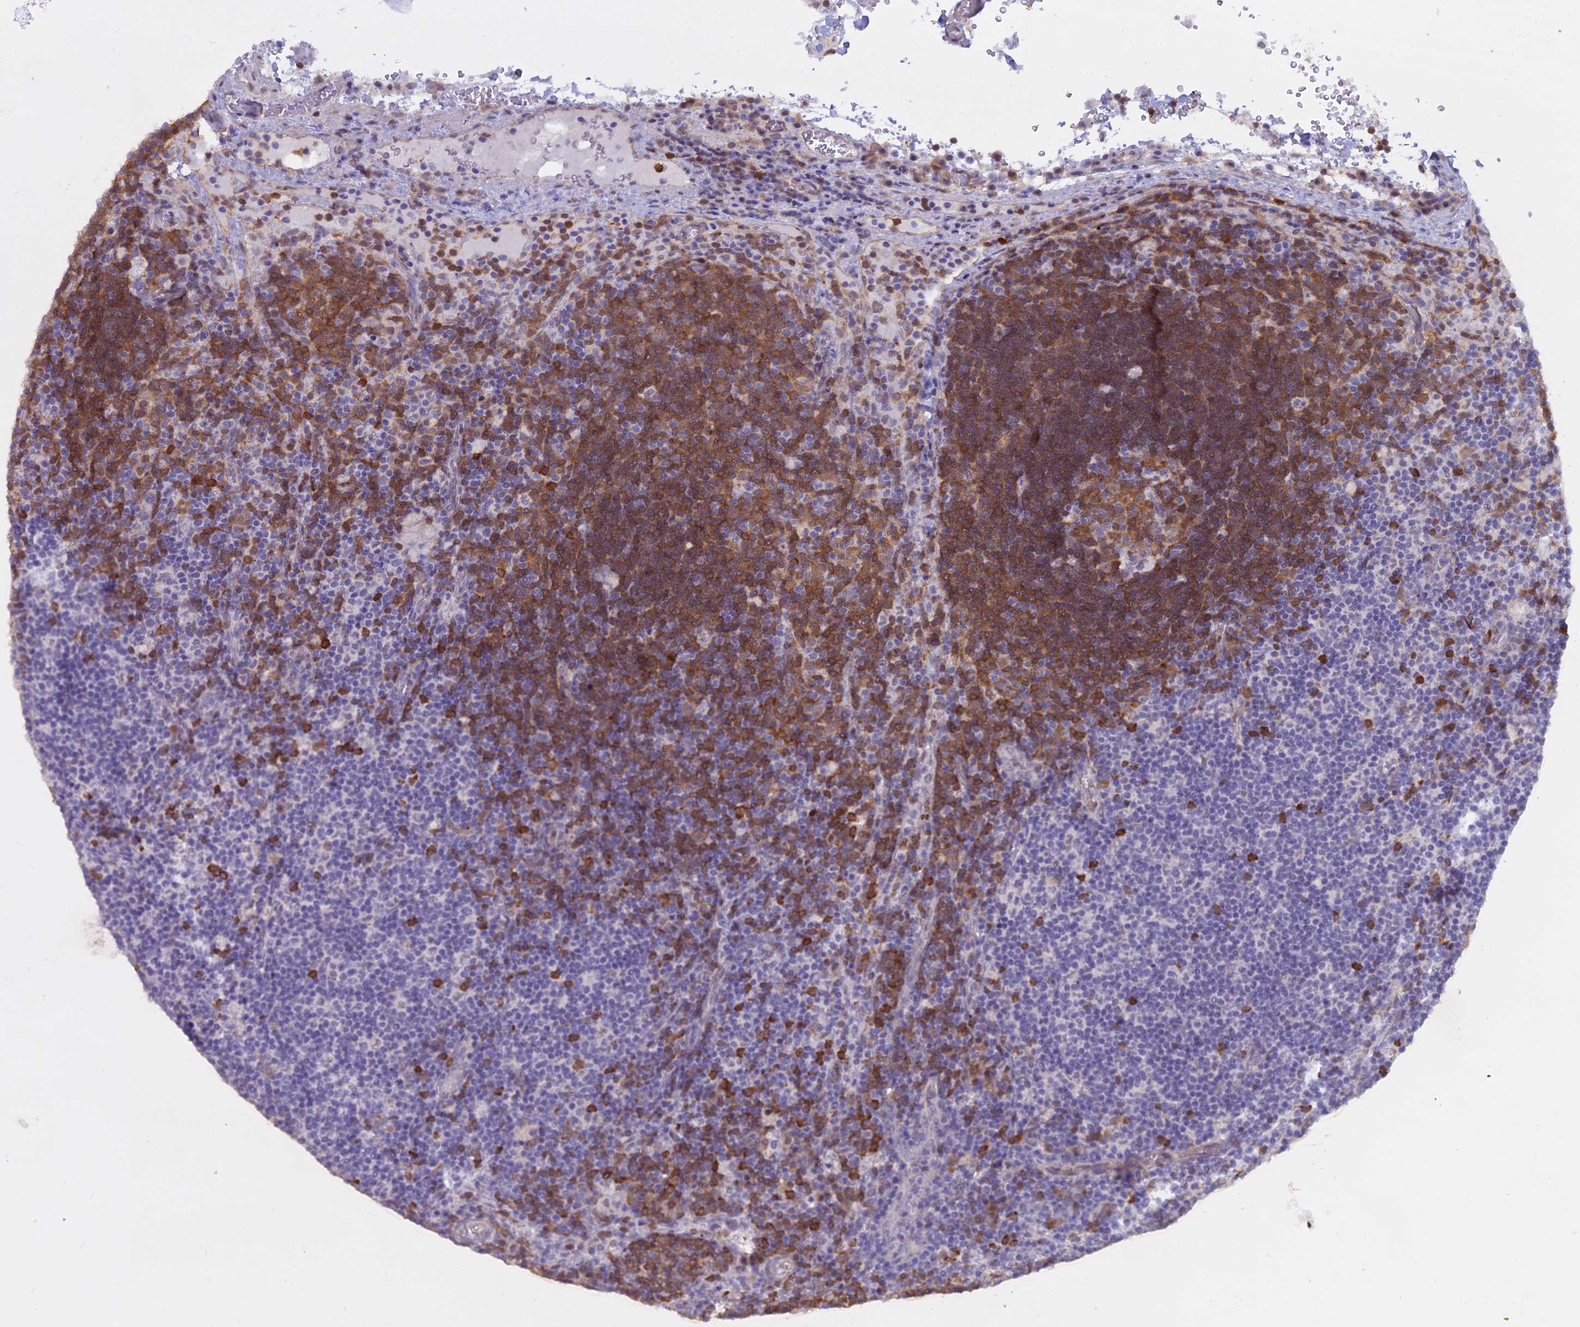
{"staining": {"intensity": "strong", "quantity": "25%-75%", "location": "cytoplasmic/membranous,nuclear"}, "tissue": "lymph node", "cell_type": "Germinal center cells", "image_type": "normal", "snomed": [{"axis": "morphology", "description": "Normal tissue, NOS"}, {"axis": "topography", "description": "Lymph node"}], "caption": "IHC staining of benign lymph node, which displays high levels of strong cytoplasmic/membranous,nuclear expression in about 25%-75% of germinal center cells indicating strong cytoplasmic/membranous,nuclear protein expression. The staining was performed using DAB (brown) for protein detection and nuclei were counterstained in hematoxylin (blue).", "gene": "BLNK", "patient": {"sex": "male", "age": 58}}